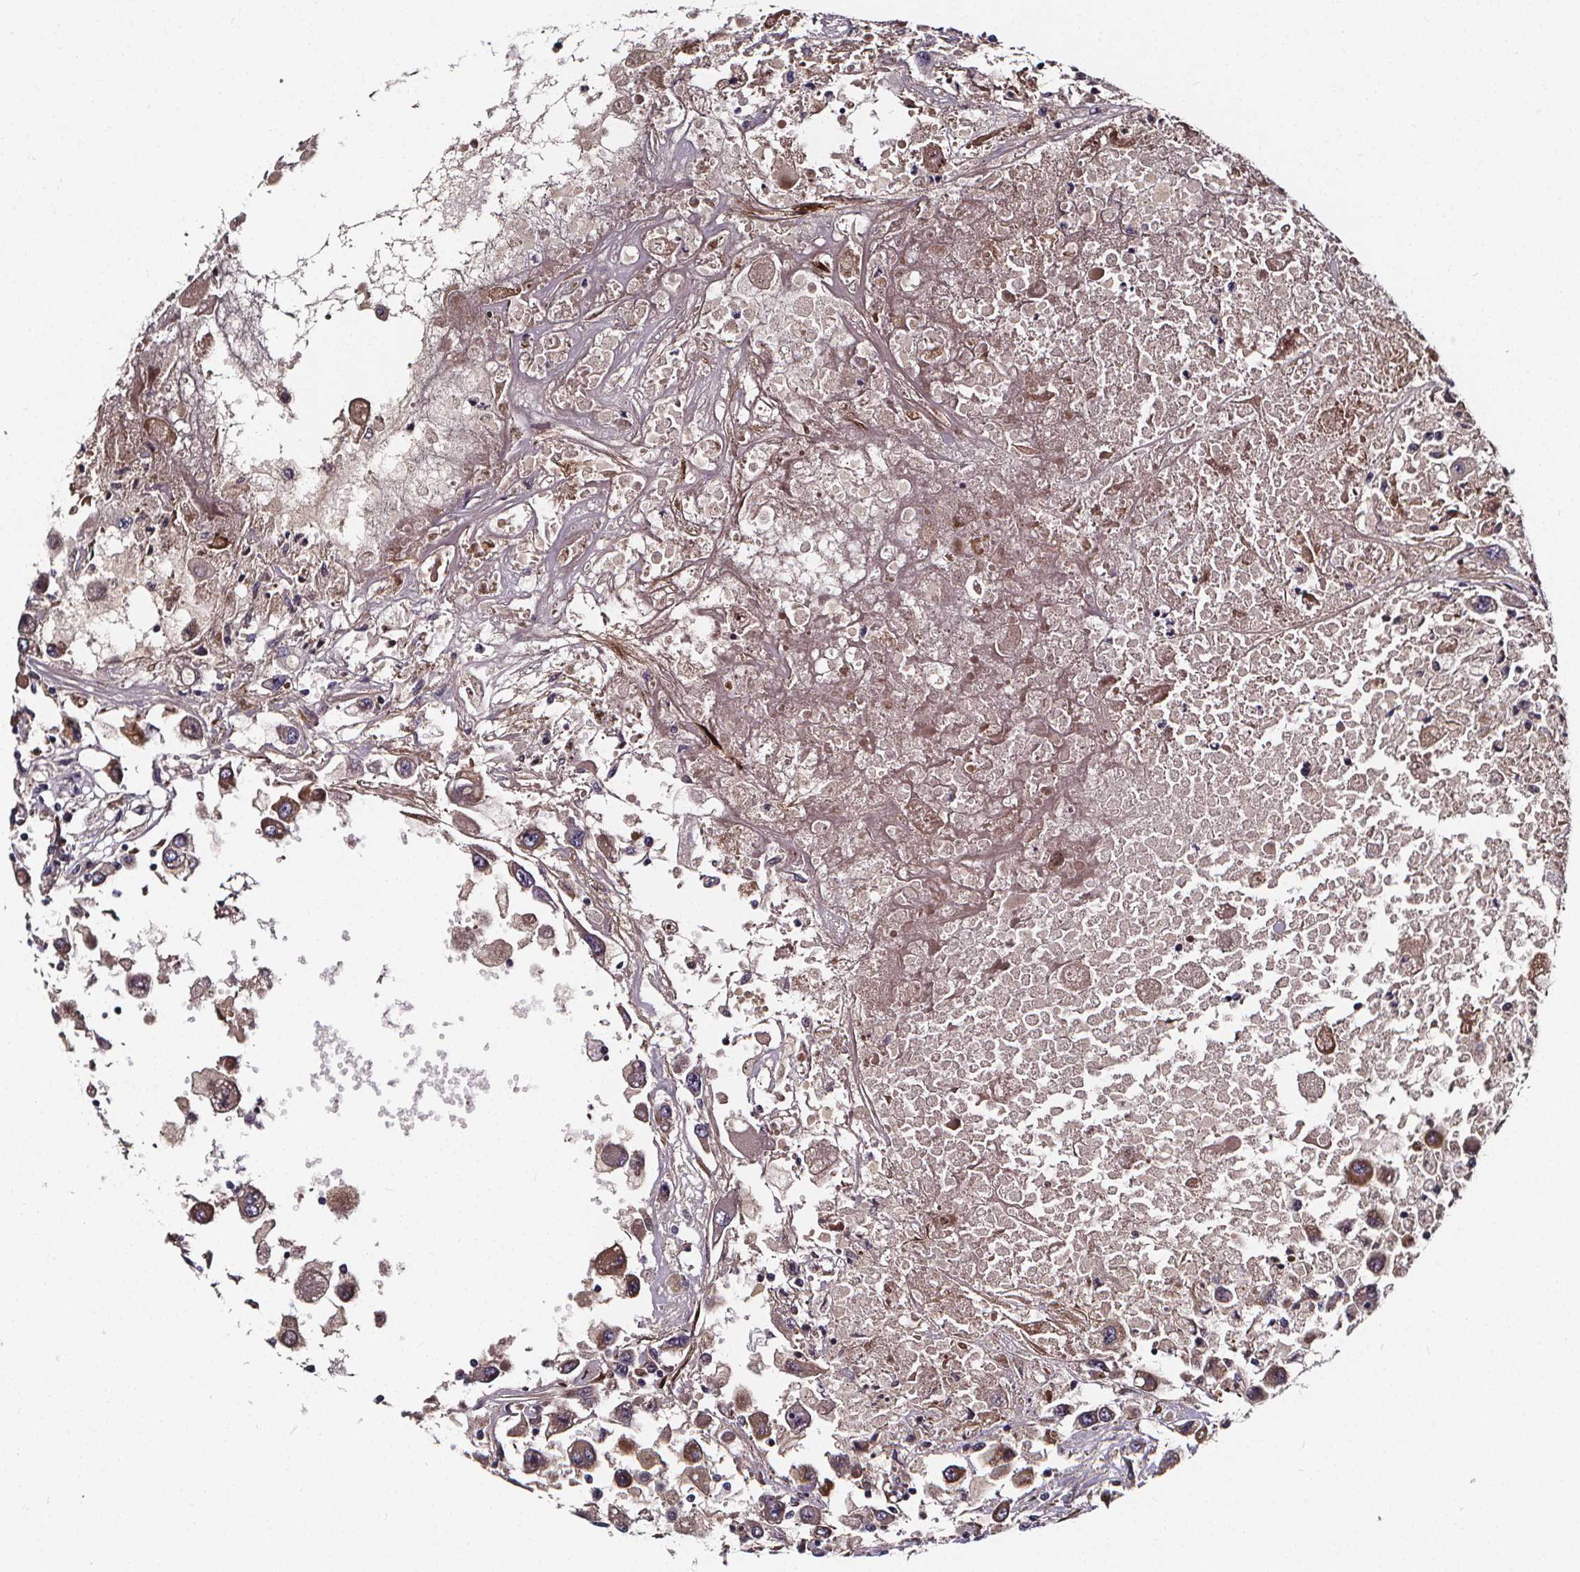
{"staining": {"intensity": "weak", "quantity": ">75%", "location": "cytoplasmic/membranous"}, "tissue": "renal cancer", "cell_type": "Tumor cells", "image_type": "cancer", "snomed": [{"axis": "morphology", "description": "Adenocarcinoma, NOS"}, {"axis": "topography", "description": "Kidney"}], "caption": "Renal adenocarcinoma was stained to show a protein in brown. There is low levels of weak cytoplasmic/membranous positivity in approximately >75% of tumor cells. The protein is shown in brown color, while the nuclei are stained blue.", "gene": "AEBP1", "patient": {"sex": "female", "age": 67}}